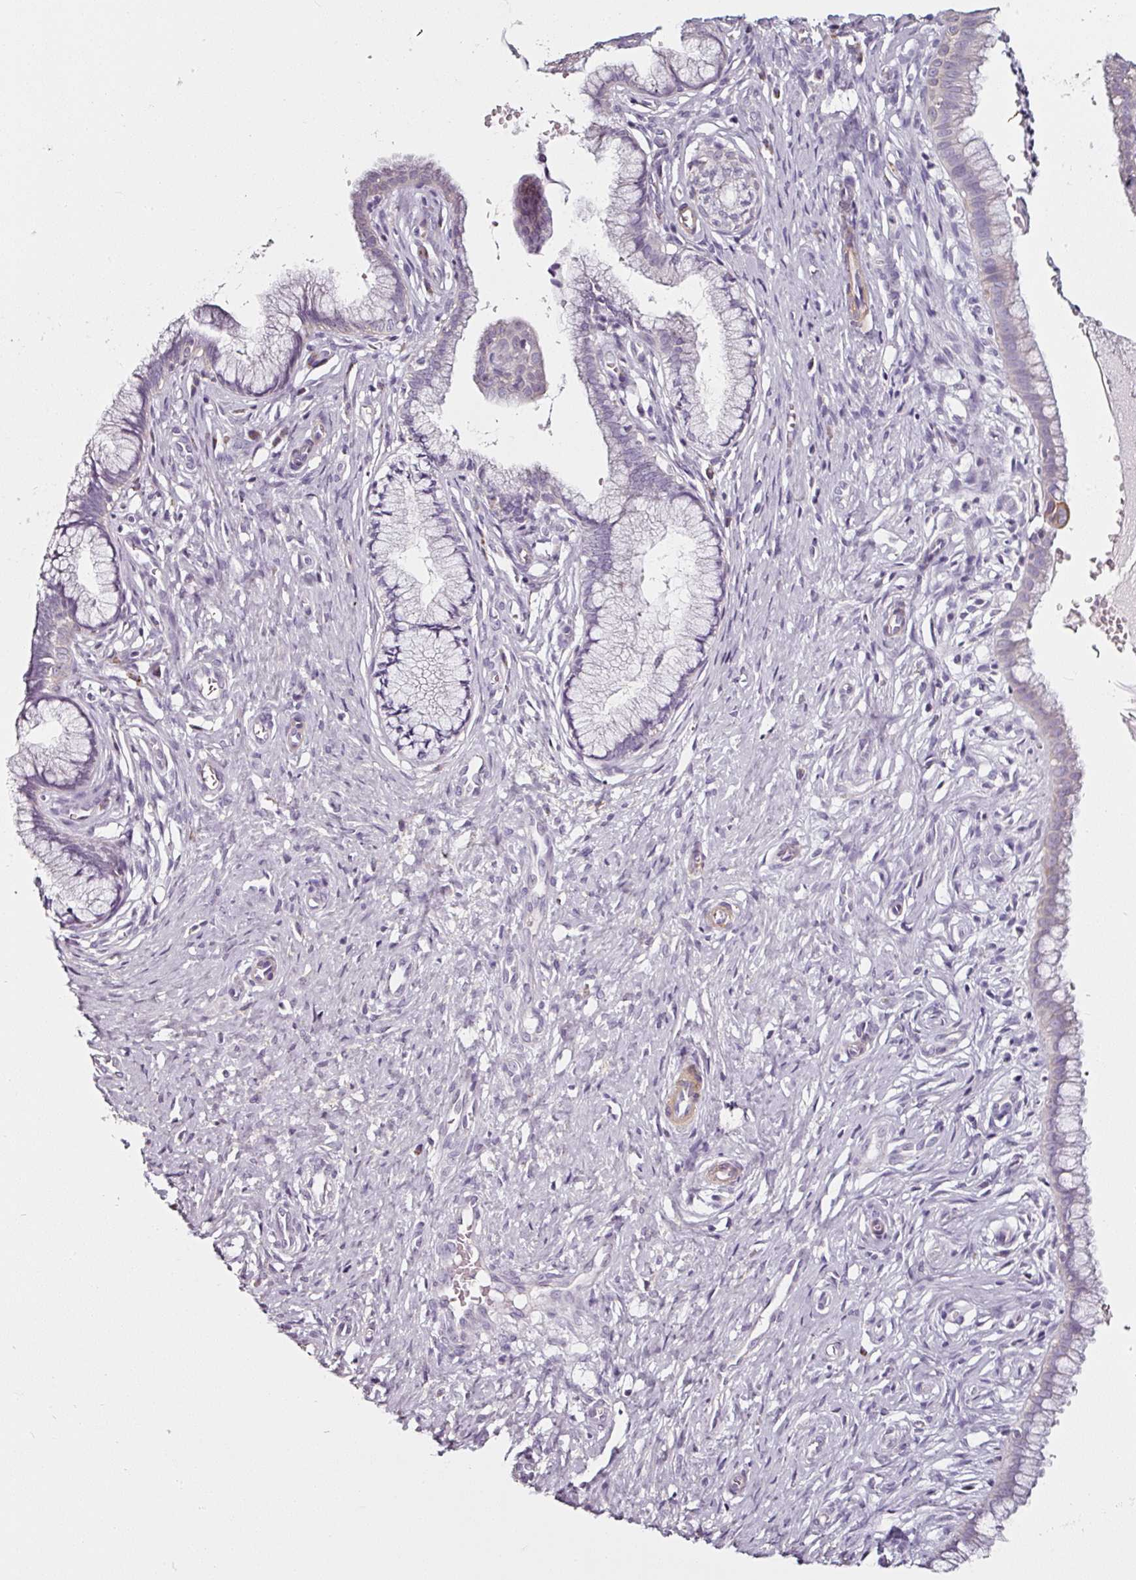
{"staining": {"intensity": "negative", "quantity": "none", "location": "none"}, "tissue": "cervix", "cell_type": "Glandular cells", "image_type": "normal", "snomed": [{"axis": "morphology", "description": "Normal tissue, NOS"}, {"axis": "topography", "description": "Cervix"}], "caption": "DAB (3,3'-diaminobenzidine) immunohistochemical staining of normal cervix shows no significant expression in glandular cells.", "gene": "CAP2", "patient": {"sex": "female", "age": 36}}